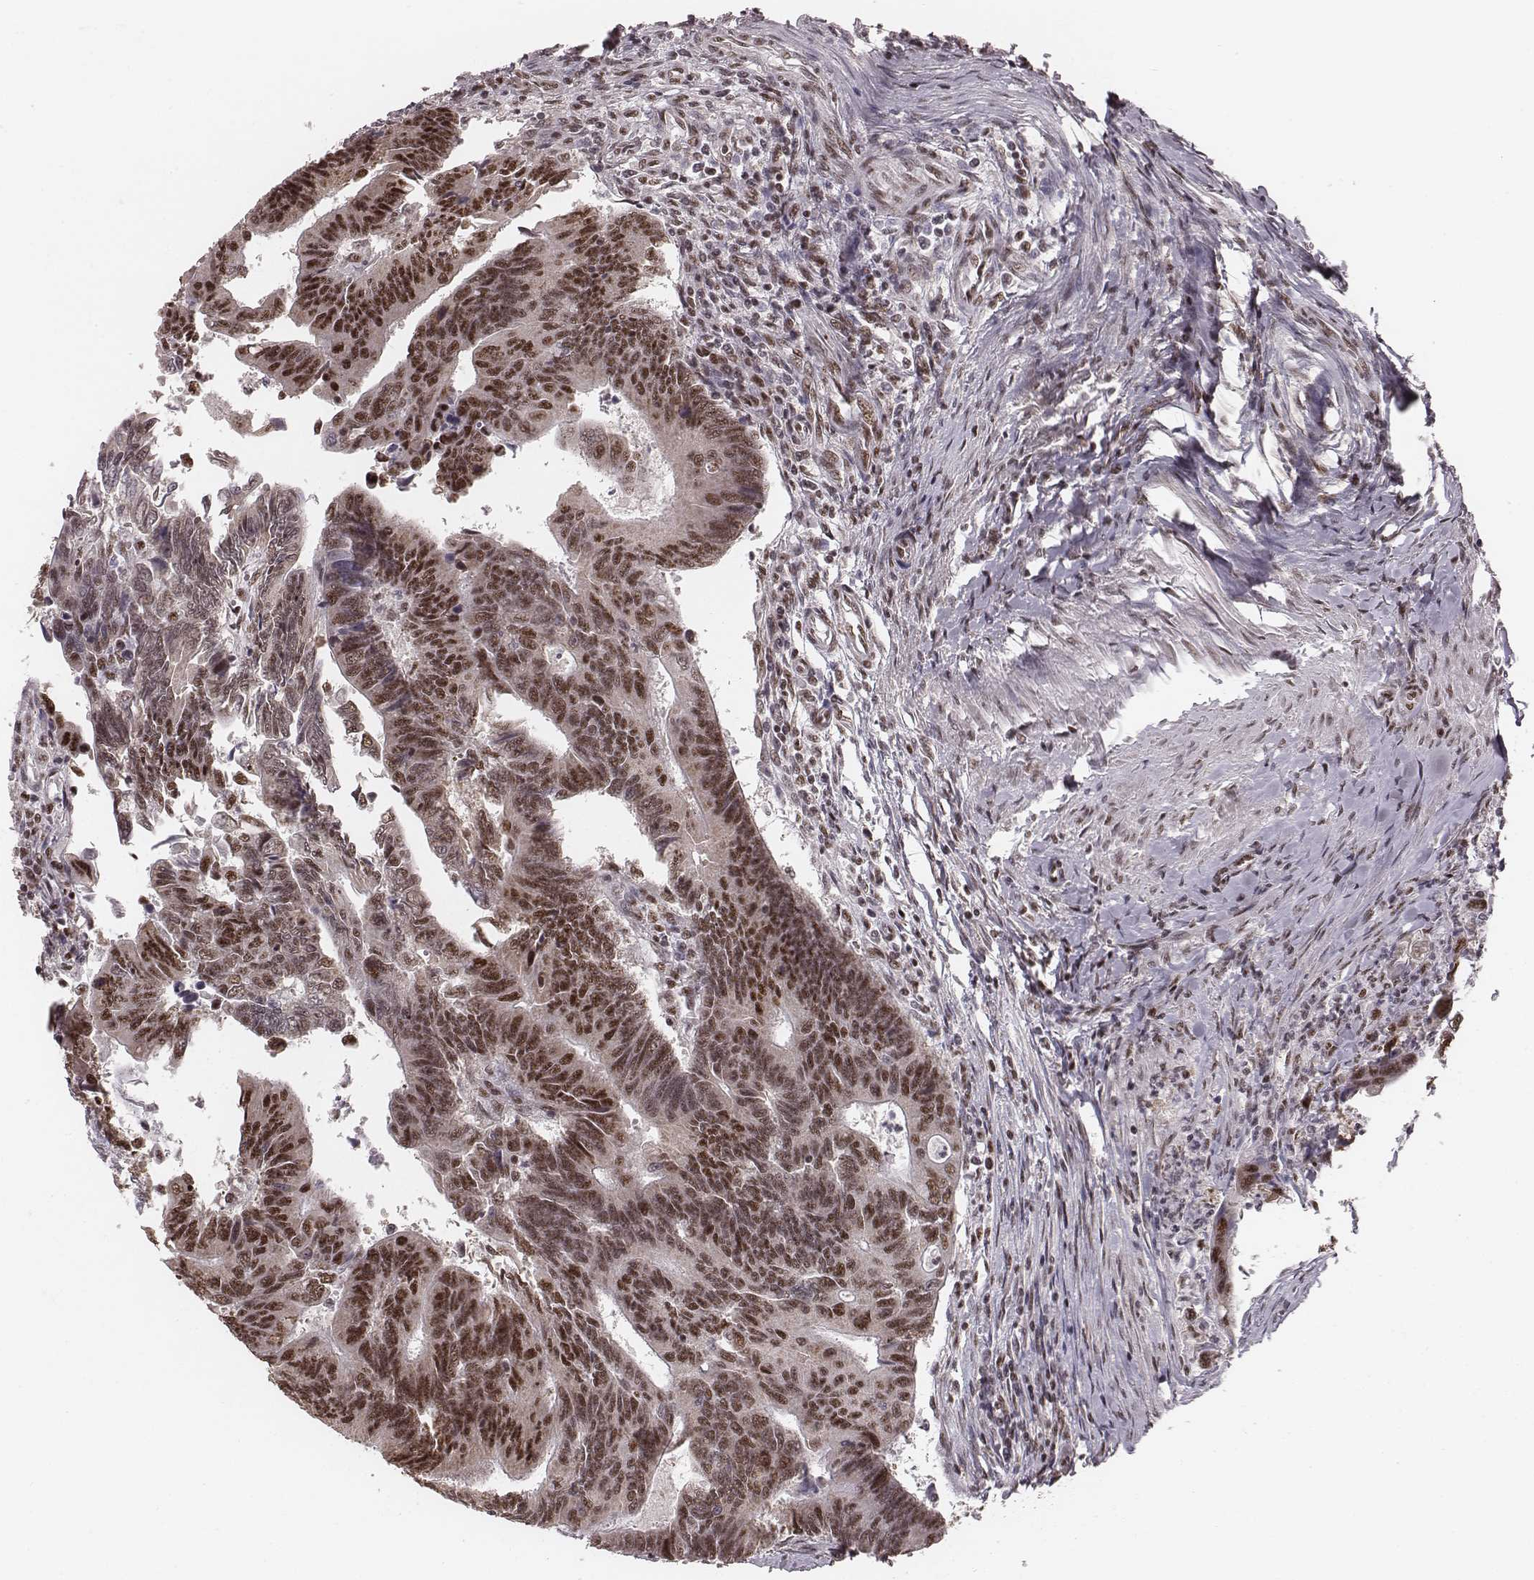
{"staining": {"intensity": "strong", "quantity": ">75%", "location": "nuclear"}, "tissue": "colorectal cancer", "cell_type": "Tumor cells", "image_type": "cancer", "snomed": [{"axis": "morphology", "description": "Adenocarcinoma, NOS"}, {"axis": "topography", "description": "Colon"}], "caption": "Human adenocarcinoma (colorectal) stained with a brown dye shows strong nuclear positive staining in about >75% of tumor cells.", "gene": "LUC7L", "patient": {"sex": "female", "age": 67}}